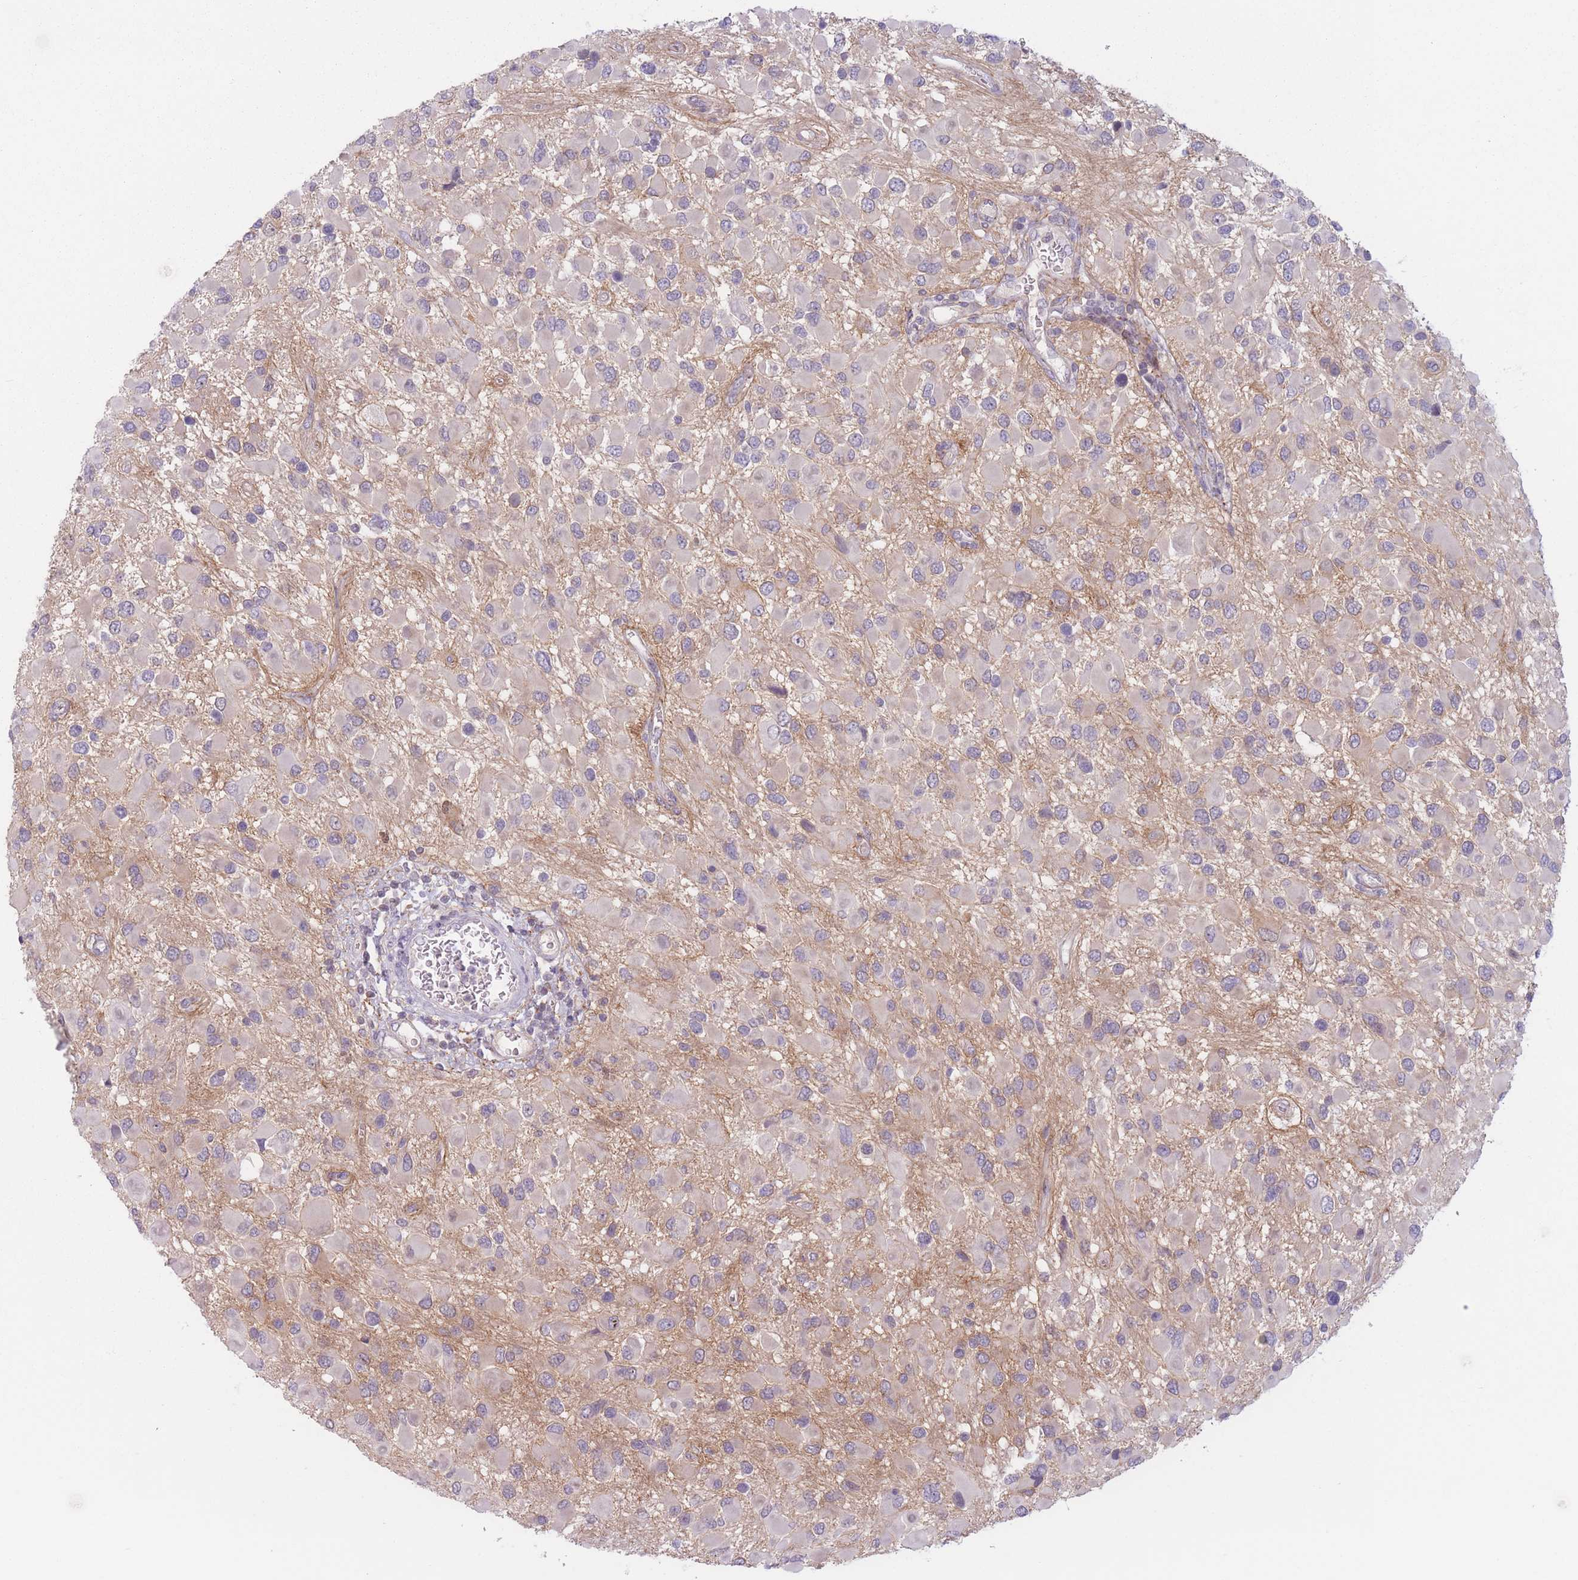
{"staining": {"intensity": "weak", "quantity": "25%-75%", "location": "cytoplasmic/membranous"}, "tissue": "glioma", "cell_type": "Tumor cells", "image_type": "cancer", "snomed": [{"axis": "morphology", "description": "Glioma, malignant, High grade"}, {"axis": "topography", "description": "Brain"}], "caption": "Immunohistochemical staining of glioma exhibits low levels of weak cytoplasmic/membranous protein expression in about 25%-75% of tumor cells.", "gene": "ZNF439", "patient": {"sex": "male", "age": 53}}